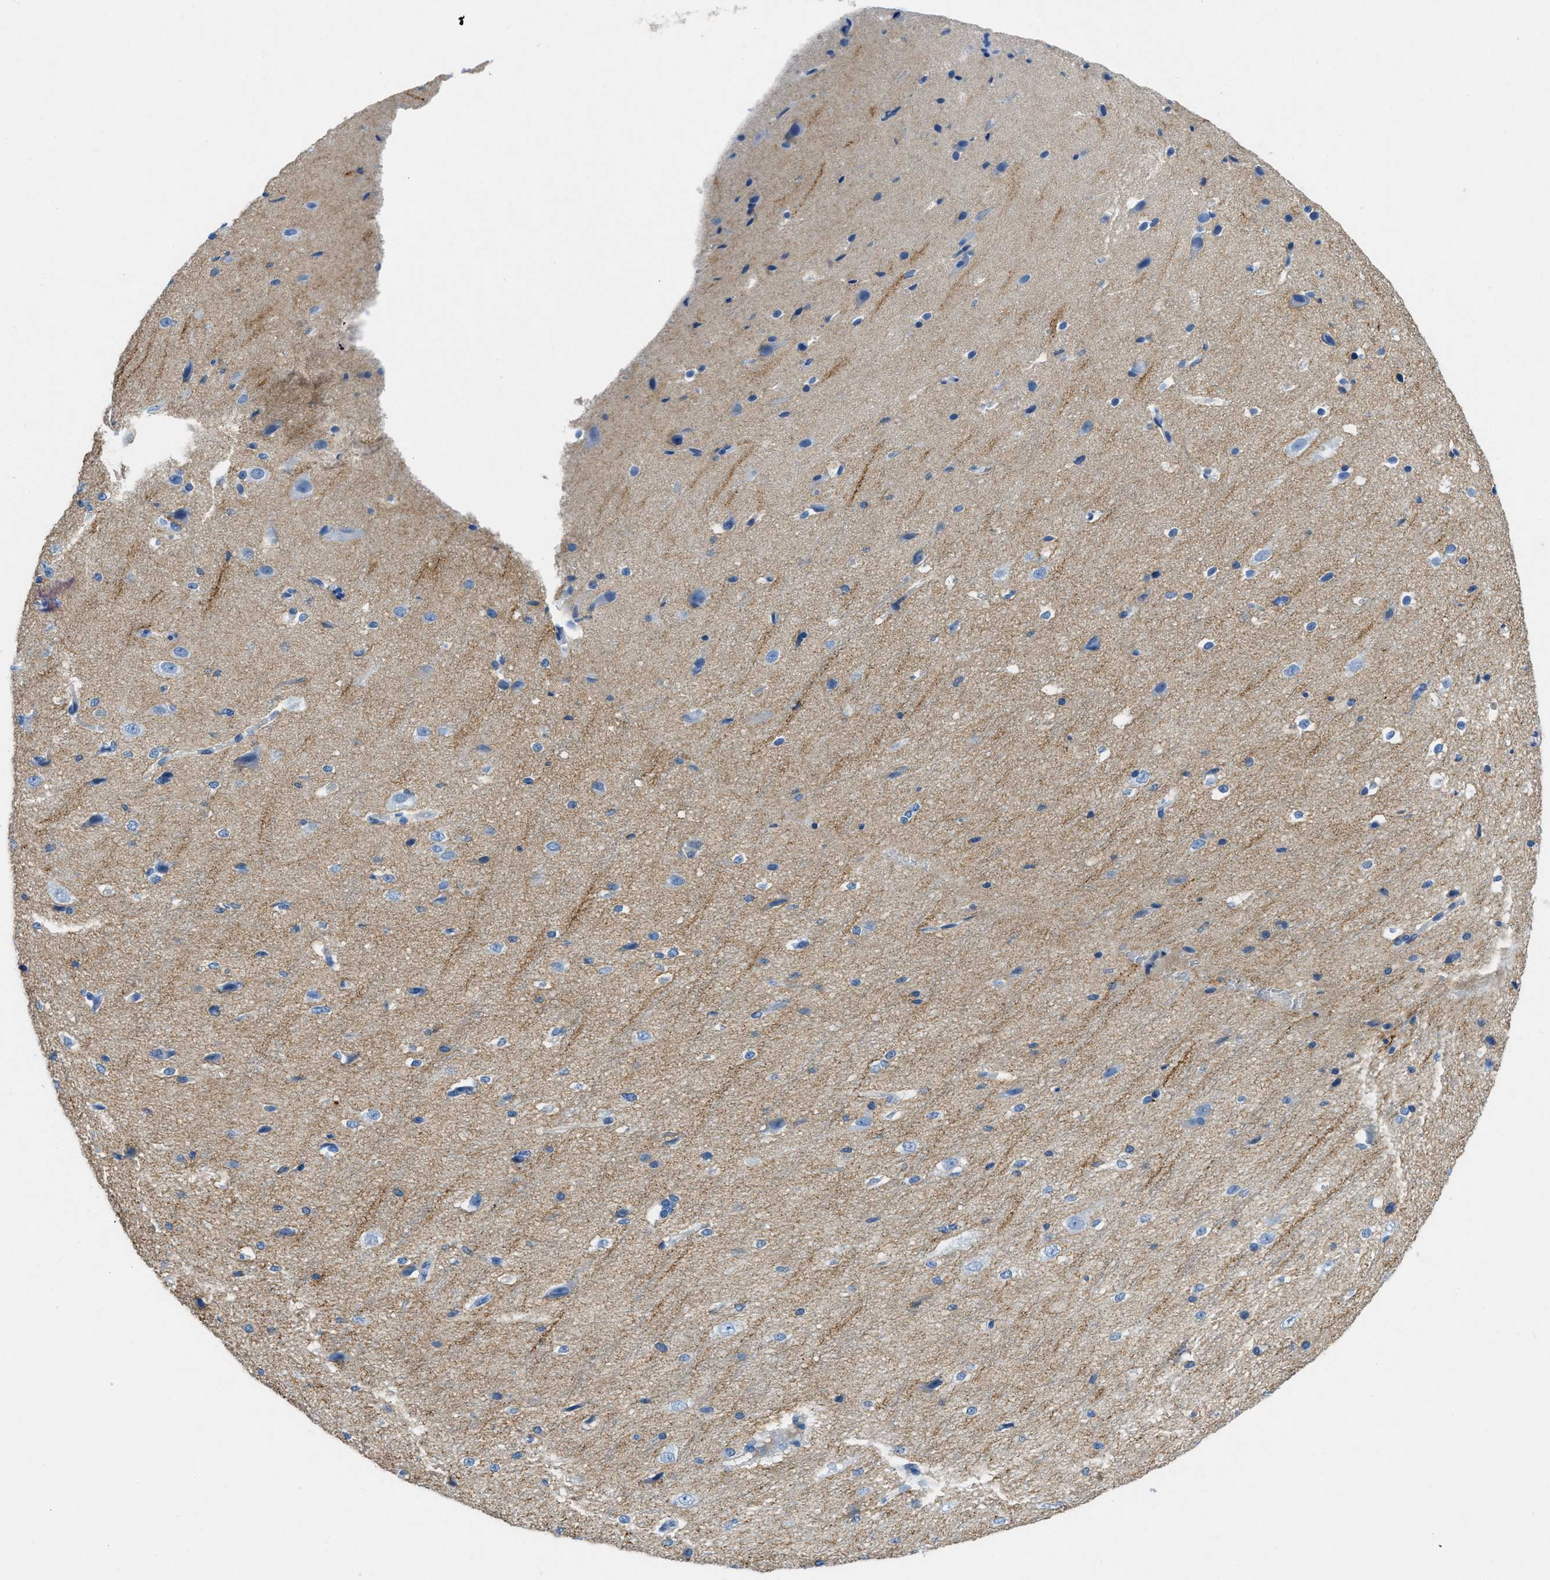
{"staining": {"intensity": "weak", "quantity": ">75%", "location": "cytoplasmic/membranous"}, "tissue": "cerebral cortex", "cell_type": "Endothelial cells", "image_type": "normal", "snomed": [{"axis": "morphology", "description": "Normal tissue, NOS"}, {"axis": "morphology", "description": "Developmental malformation"}, {"axis": "topography", "description": "Cerebral cortex"}], "caption": "Brown immunohistochemical staining in benign cerebral cortex displays weak cytoplasmic/membranous positivity in about >75% of endothelial cells. (IHC, brightfield microscopy, high magnification).", "gene": "SPEG", "patient": {"sex": "female", "age": 30}}